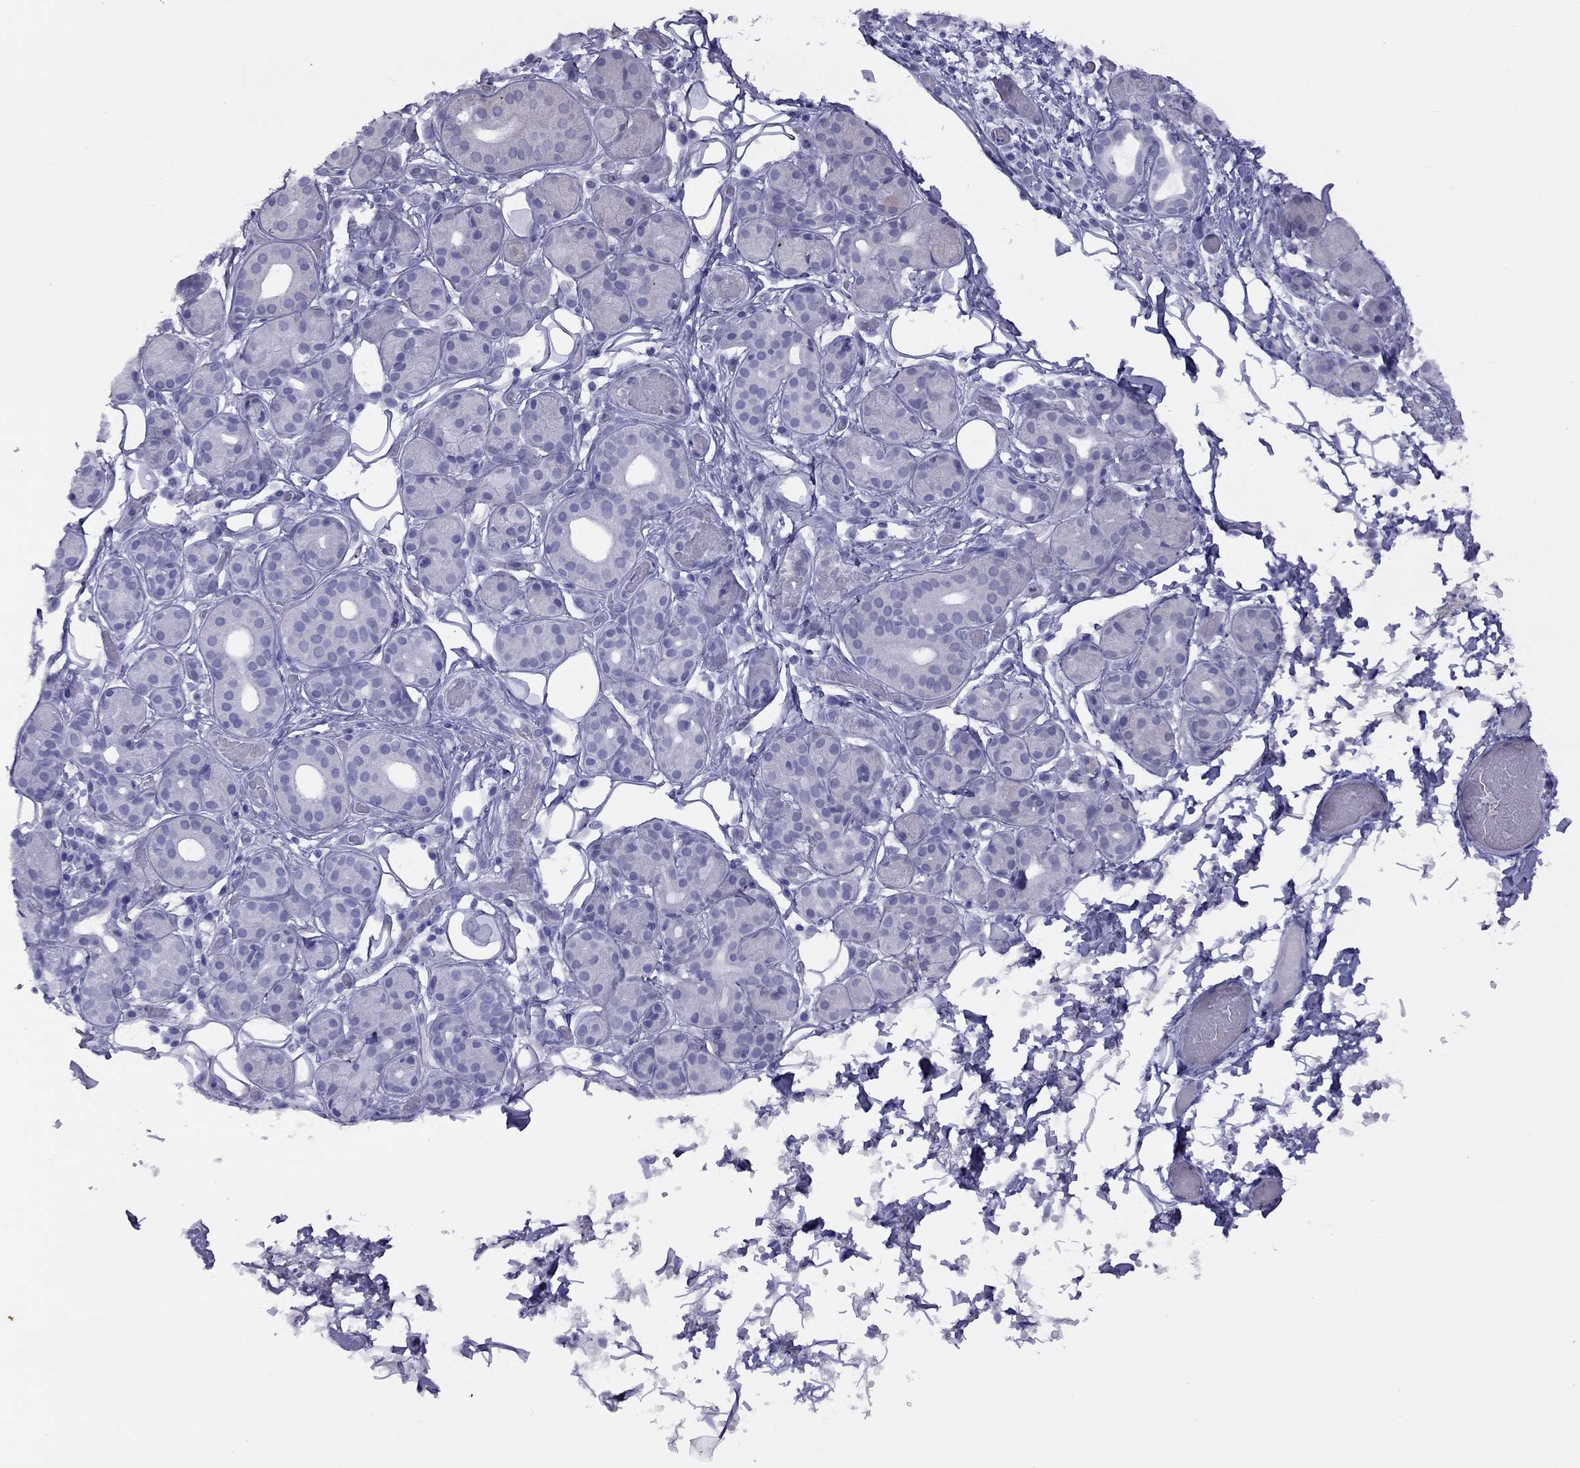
{"staining": {"intensity": "negative", "quantity": "none", "location": "none"}, "tissue": "salivary gland", "cell_type": "Glandular cells", "image_type": "normal", "snomed": [{"axis": "morphology", "description": "Normal tissue, NOS"}, {"axis": "topography", "description": "Salivary gland"}, {"axis": "topography", "description": "Peripheral nerve tissue"}], "caption": "The IHC micrograph has no significant positivity in glandular cells of salivary gland.", "gene": "CPNE4", "patient": {"sex": "male", "age": 71}}